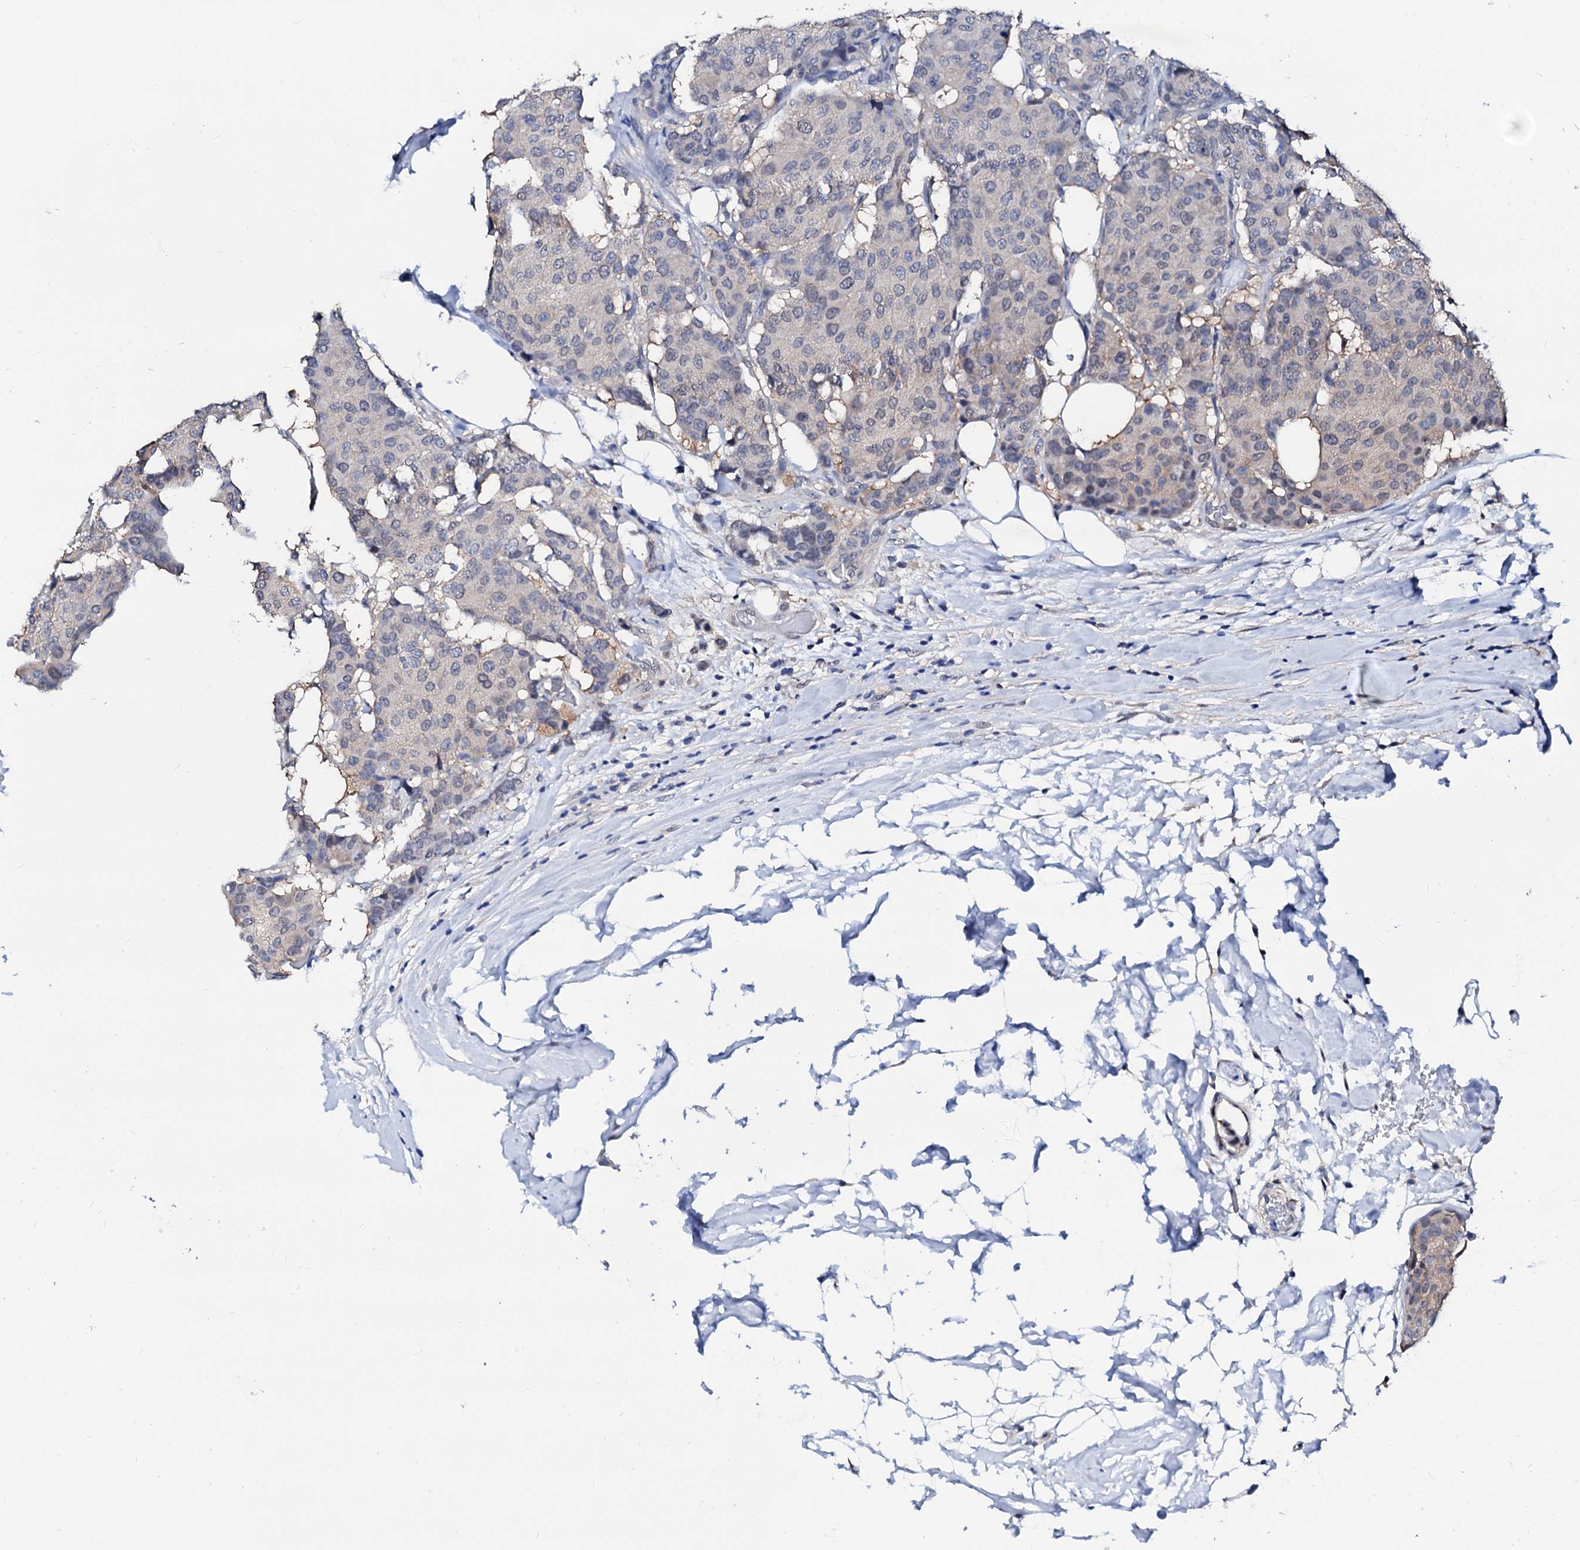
{"staining": {"intensity": "negative", "quantity": "none", "location": "none"}, "tissue": "breast cancer", "cell_type": "Tumor cells", "image_type": "cancer", "snomed": [{"axis": "morphology", "description": "Duct carcinoma"}, {"axis": "topography", "description": "Breast"}], "caption": "DAB immunohistochemical staining of breast cancer (infiltrating ductal carcinoma) displays no significant expression in tumor cells.", "gene": "CSN2", "patient": {"sex": "female", "age": 75}}